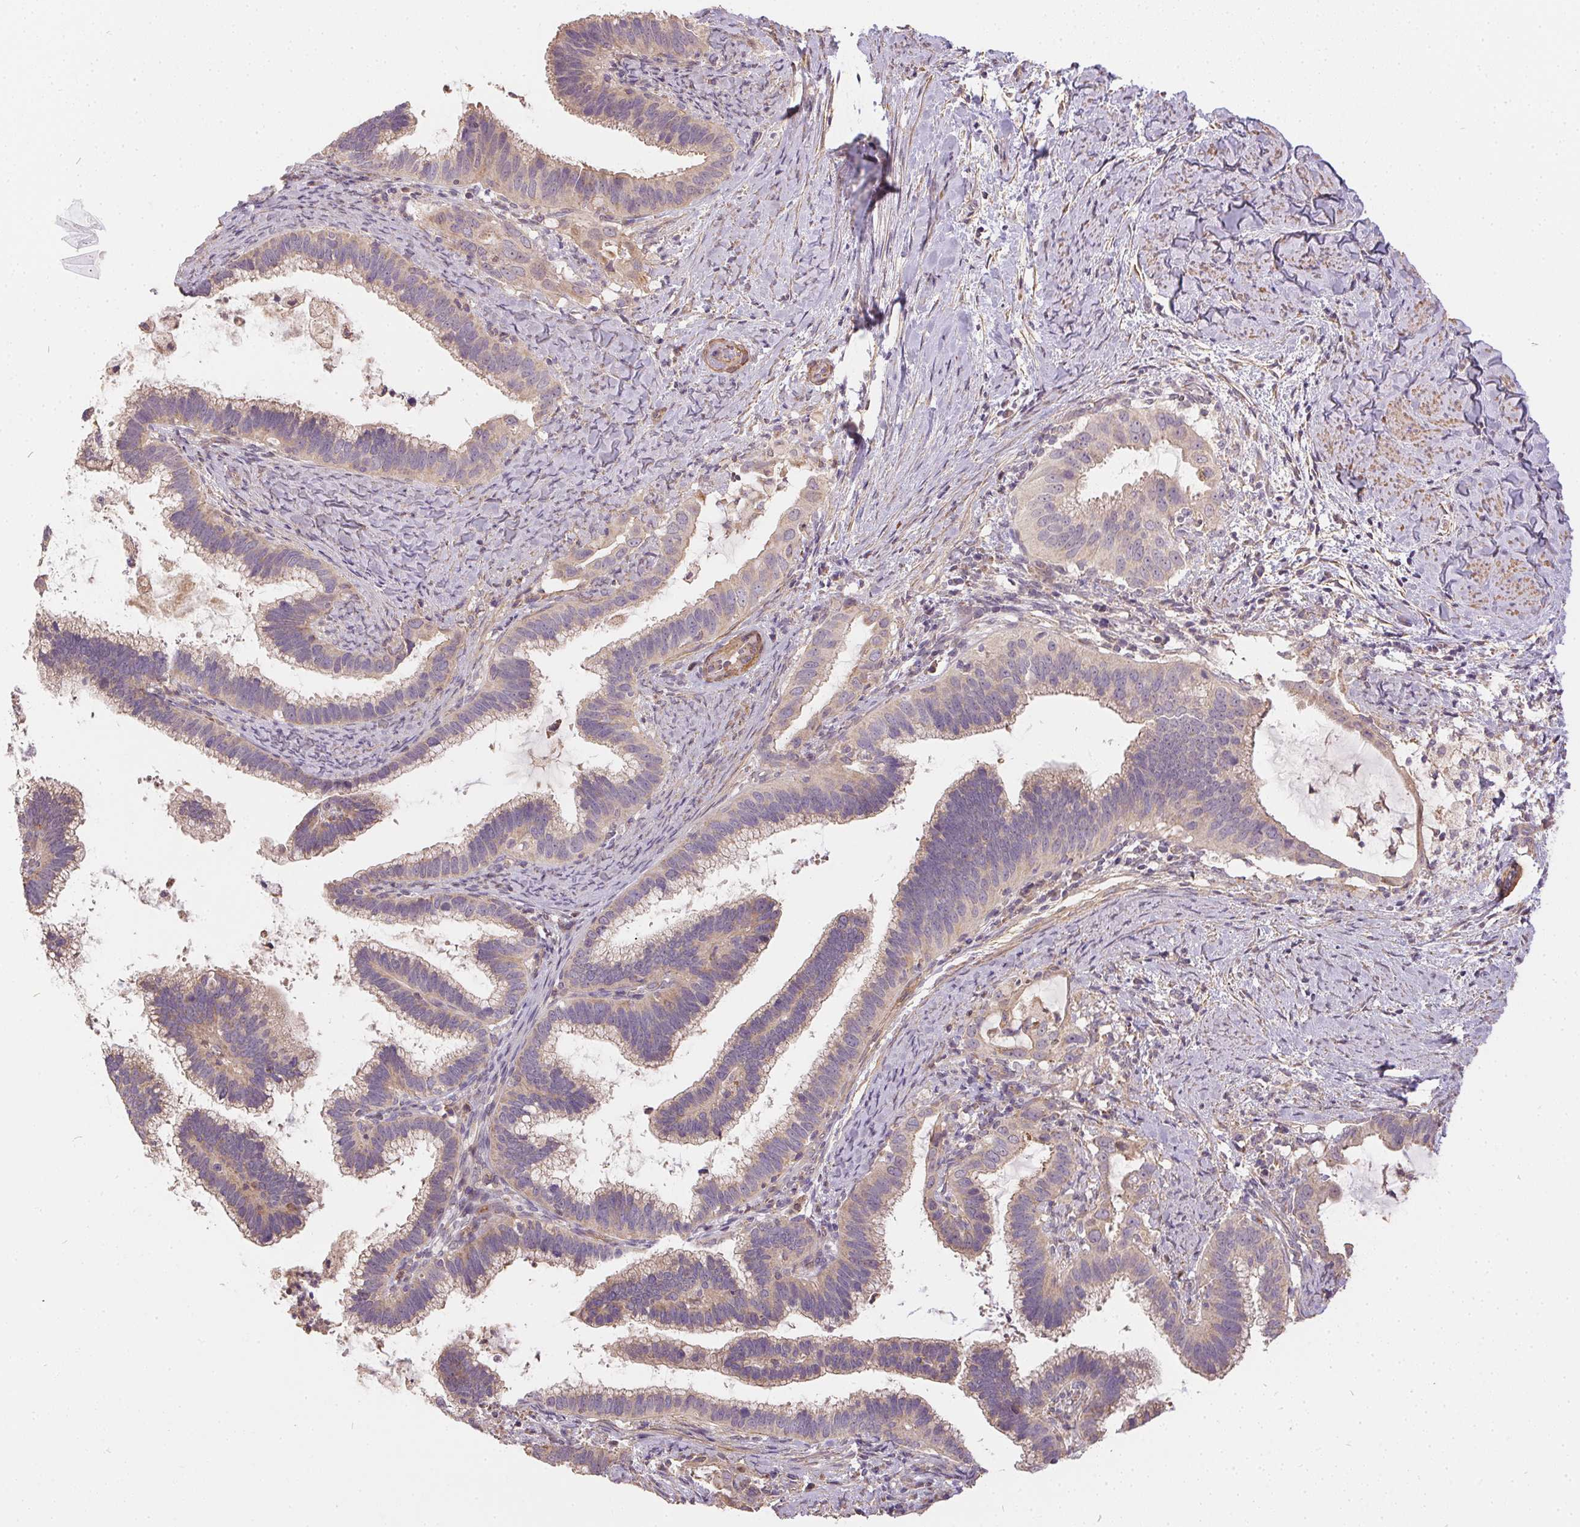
{"staining": {"intensity": "weak", "quantity": "25%-75%", "location": "cytoplasmic/membranous"}, "tissue": "cervical cancer", "cell_type": "Tumor cells", "image_type": "cancer", "snomed": [{"axis": "morphology", "description": "Adenocarcinoma, NOS"}, {"axis": "topography", "description": "Cervix"}], "caption": "Immunohistochemical staining of cervical adenocarcinoma demonstrates low levels of weak cytoplasmic/membranous positivity in about 25%-75% of tumor cells. (Stains: DAB (3,3'-diaminobenzidine) in brown, nuclei in blue, Microscopy: brightfield microscopy at high magnification).", "gene": "REV3L", "patient": {"sex": "female", "age": 61}}